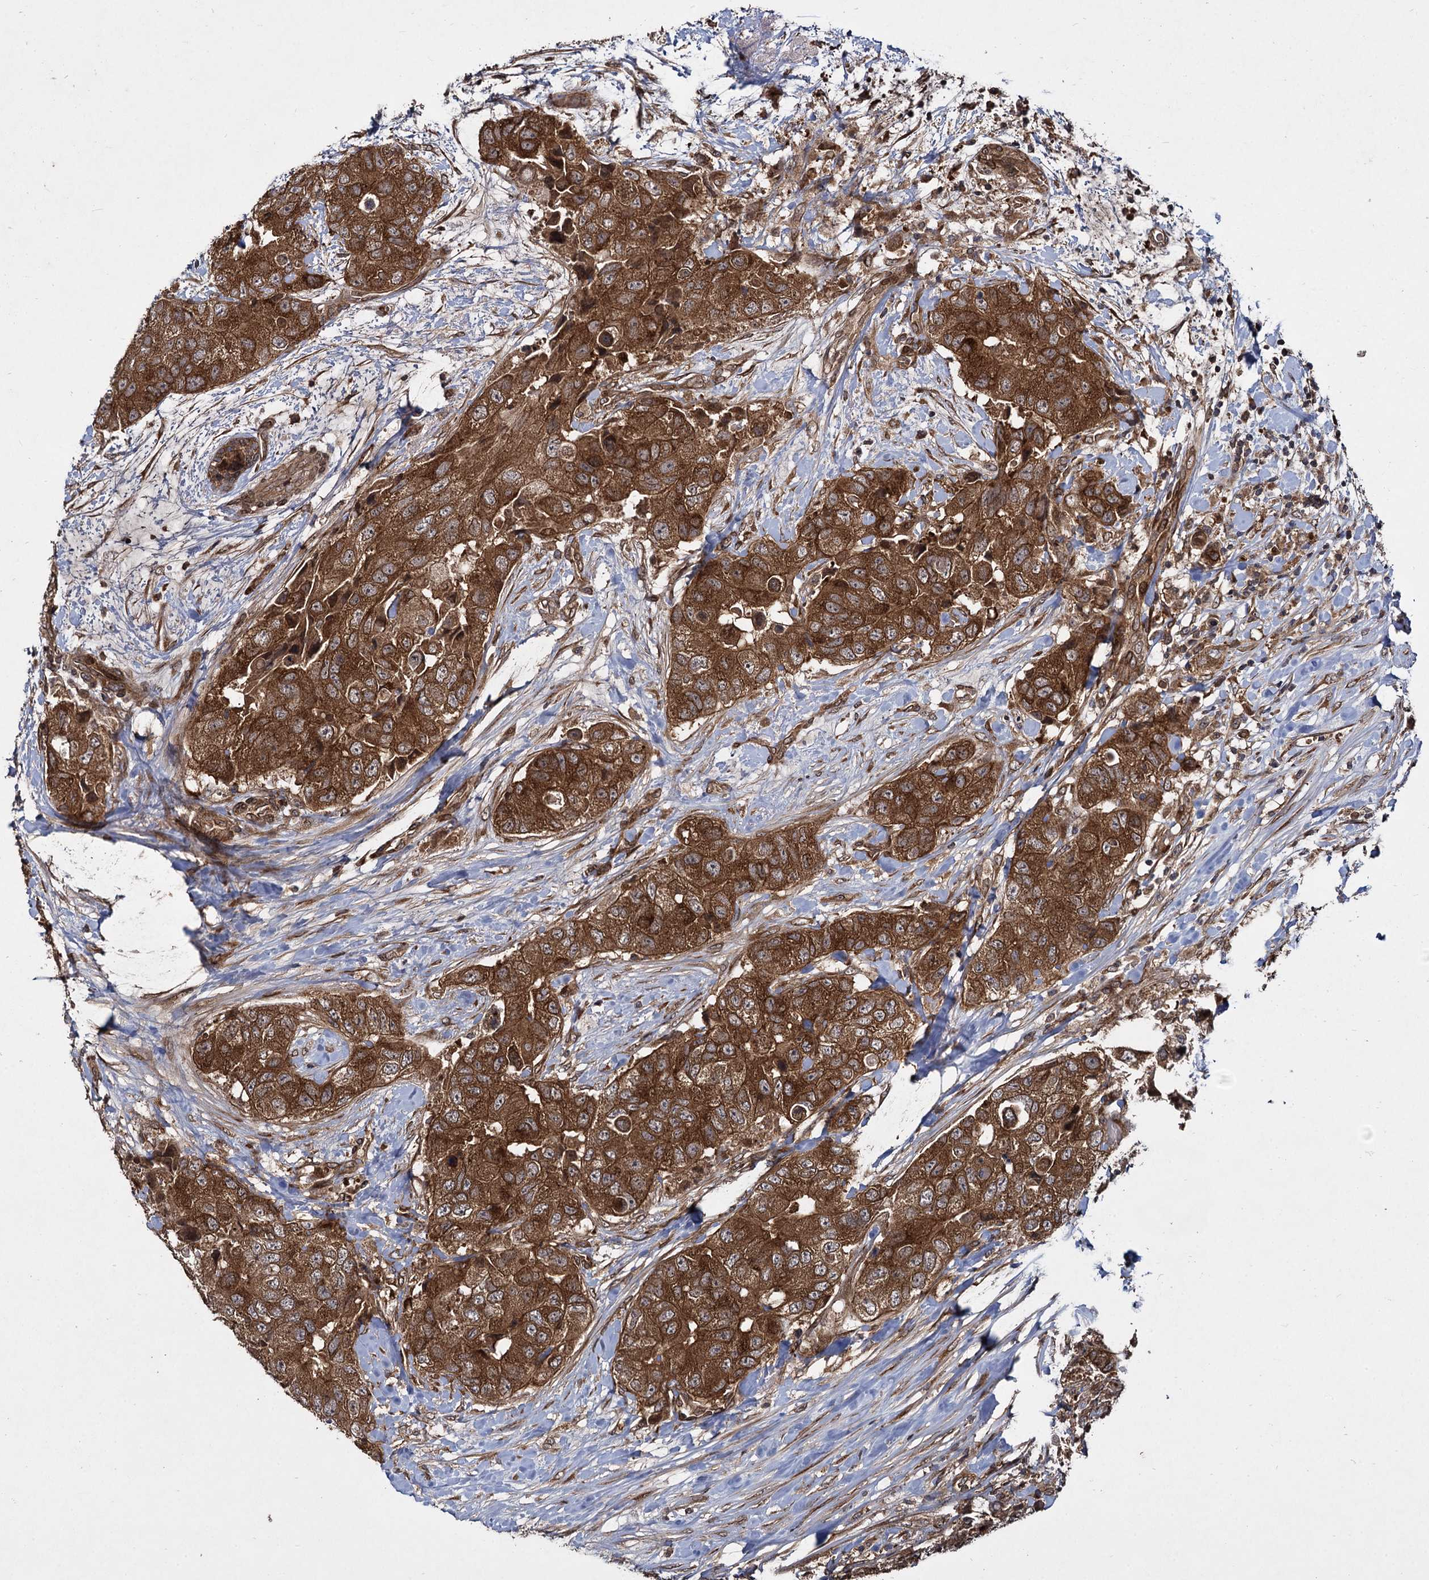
{"staining": {"intensity": "strong", "quantity": ">75%", "location": "cytoplasmic/membranous"}, "tissue": "breast cancer", "cell_type": "Tumor cells", "image_type": "cancer", "snomed": [{"axis": "morphology", "description": "Duct carcinoma"}, {"axis": "topography", "description": "Breast"}], "caption": "A brown stain labels strong cytoplasmic/membranous staining of a protein in breast intraductal carcinoma tumor cells.", "gene": "DCP1B", "patient": {"sex": "female", "age": 62}}